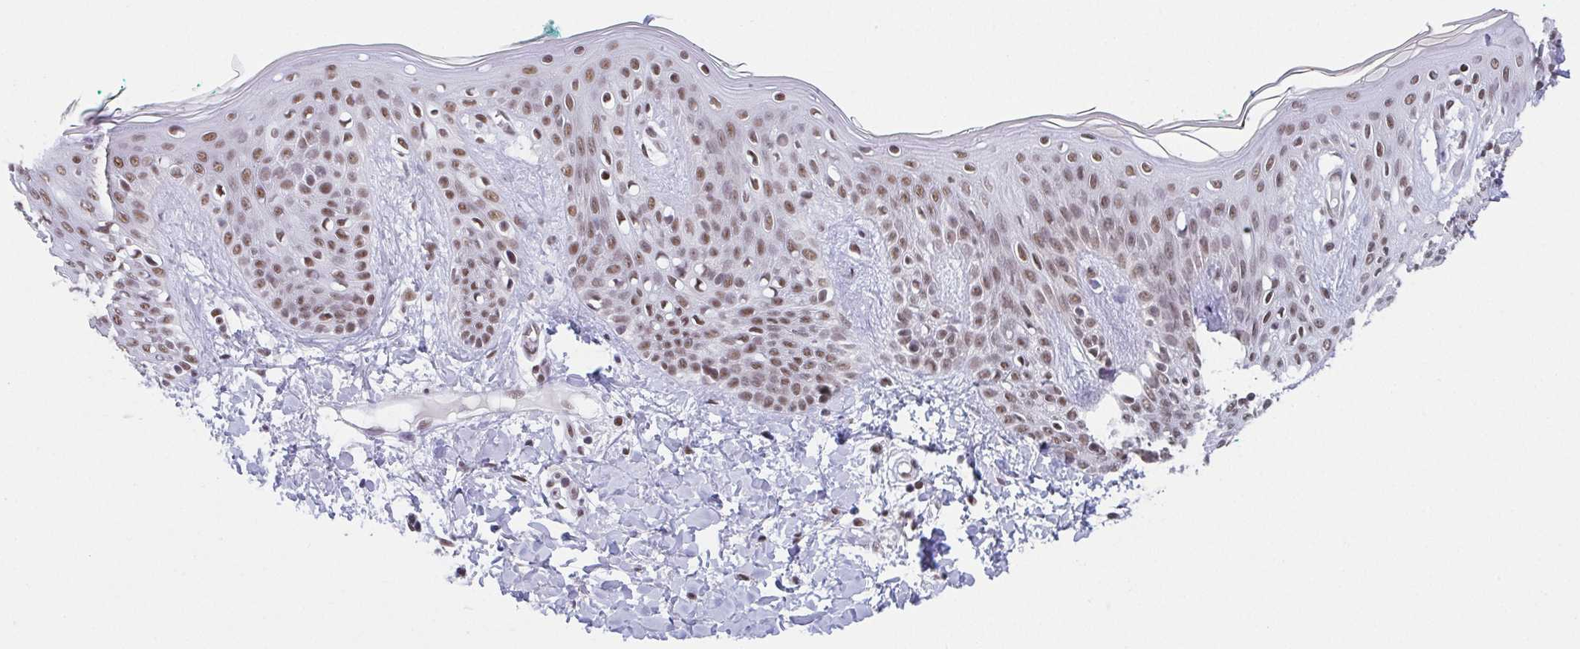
{"staining": {"intensity": "moderate", "quantity": "<25%", "location": "nuclear"}, "tissue": "skin", "cell_type": "Fibroblasts", "image_type": "normal", "snomed": [{"axis": "morphology", "description": "Normal tissue, NOS"}, {"axis": "topography", "description": "Skin"}], "caption": "The image shows immunohistochemical staining of benign skin. There is moderate nuclear expression is appreciated in approximately <25% of fibroblasts. The protein of interest is stained brown, and the nuclei are stained in blue (DAB (3,3'-diaminobenzidine) IHC with brightfield microscopy, high magnification).", "gene": "SLC7A10", "patient": {"sex": "male", "age": 16}}